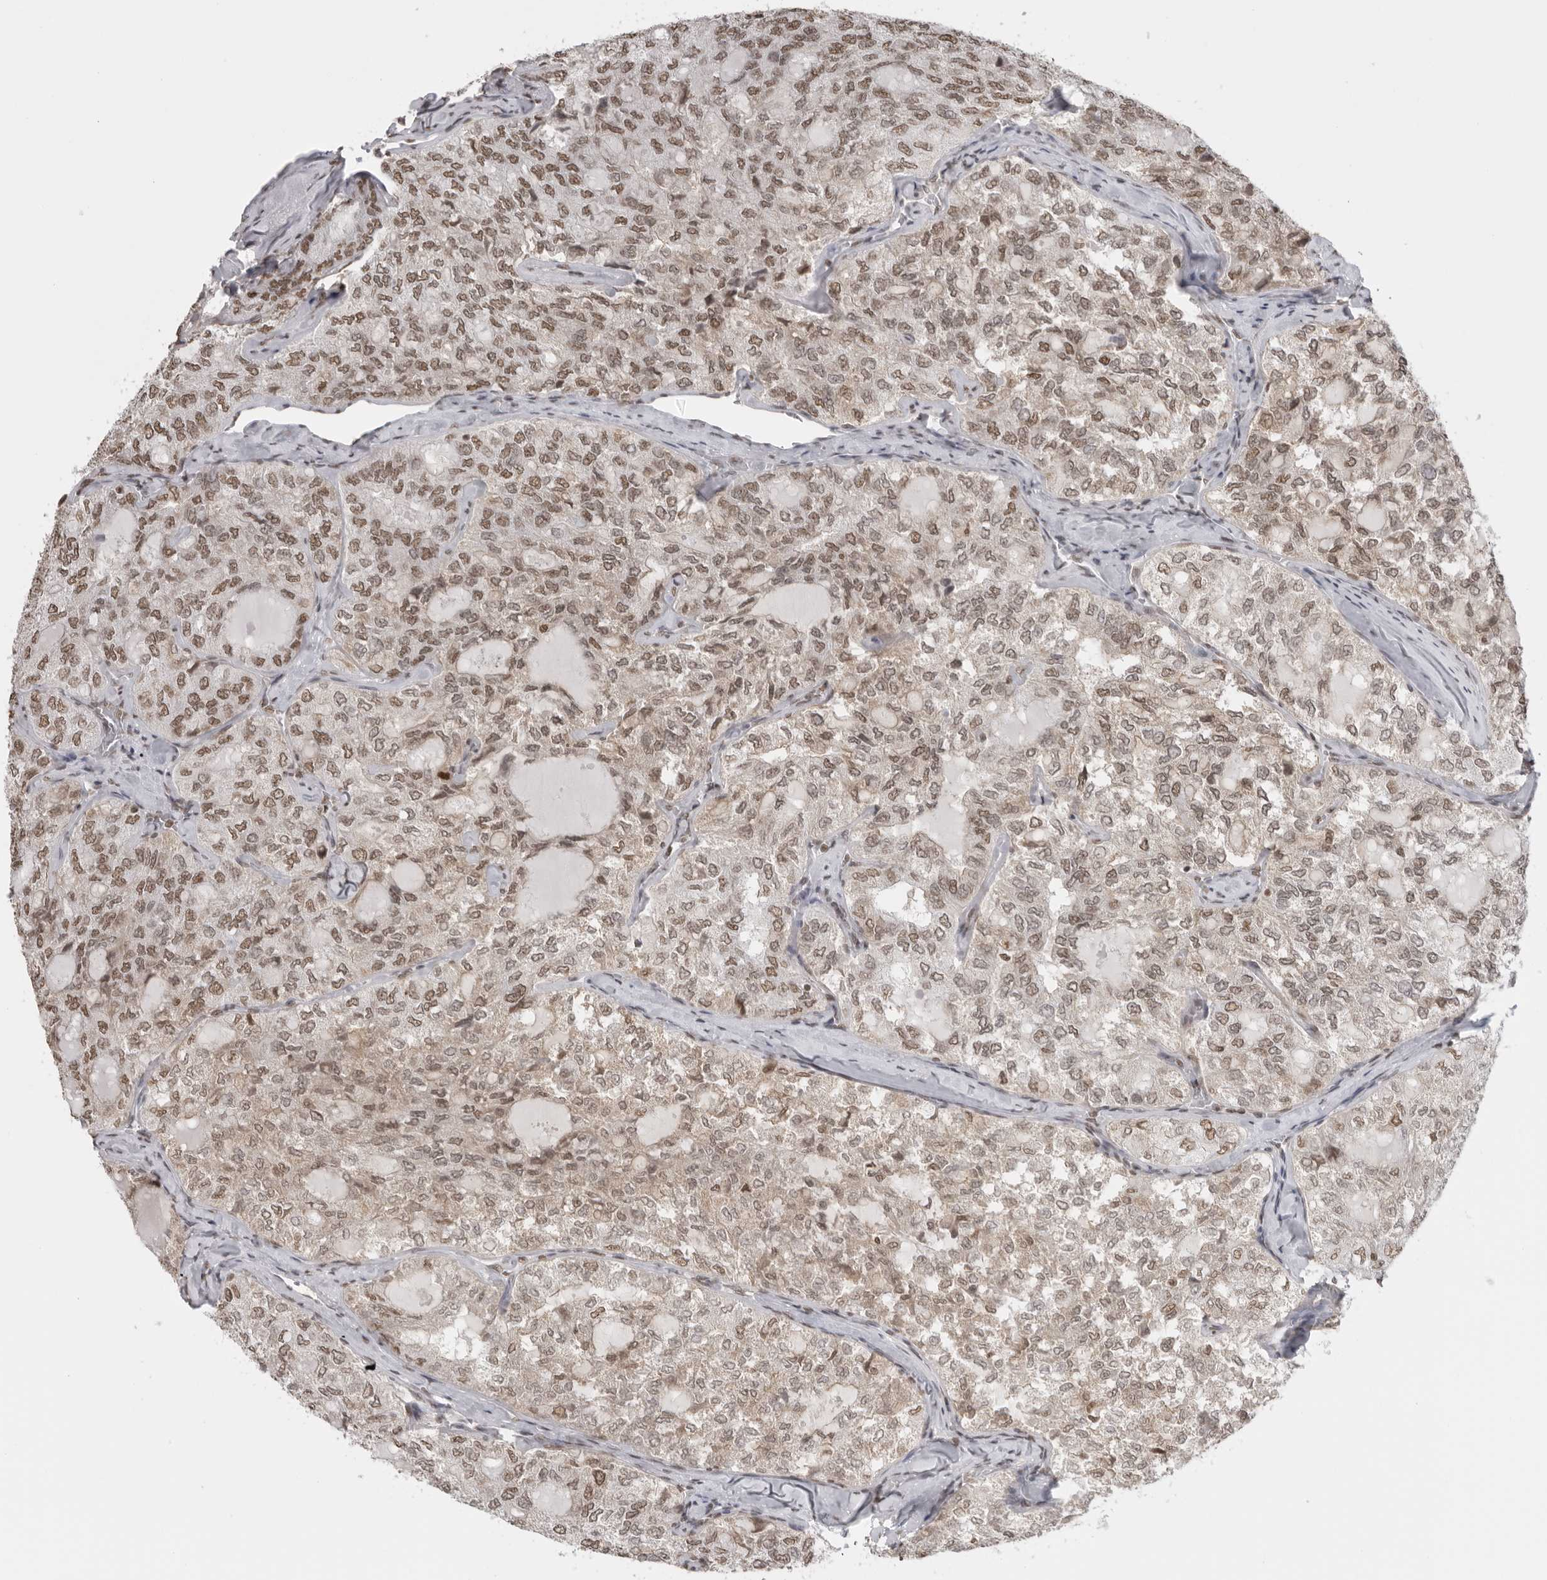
{"staining": {"intensity": "moderate", "quantity": ">75%", "location": "nuclear"}, "tissue": "thyroid cancer", "cell_type": "Tumor cells", "image_type": "cancer", "snomed": [{"axis": "morphology", "description": "Follicular adenoma carcinoma, NOS"}, {"axis": "topography", "description": "Thyroid gland"}], "caption": "Immunohistochemistry of human follicular adenoma carcinoma (thyroid) demonstrates medium levels of moderate nuclear positivity in approximately >75% of tumor cells. The protein of interest is stained brown, and the nuclei are stained in blue (DAB IHC with brightfield microscopy, high magnification).", "gene": "RPA2", "patient": {"sex": "male", "age": 75}}